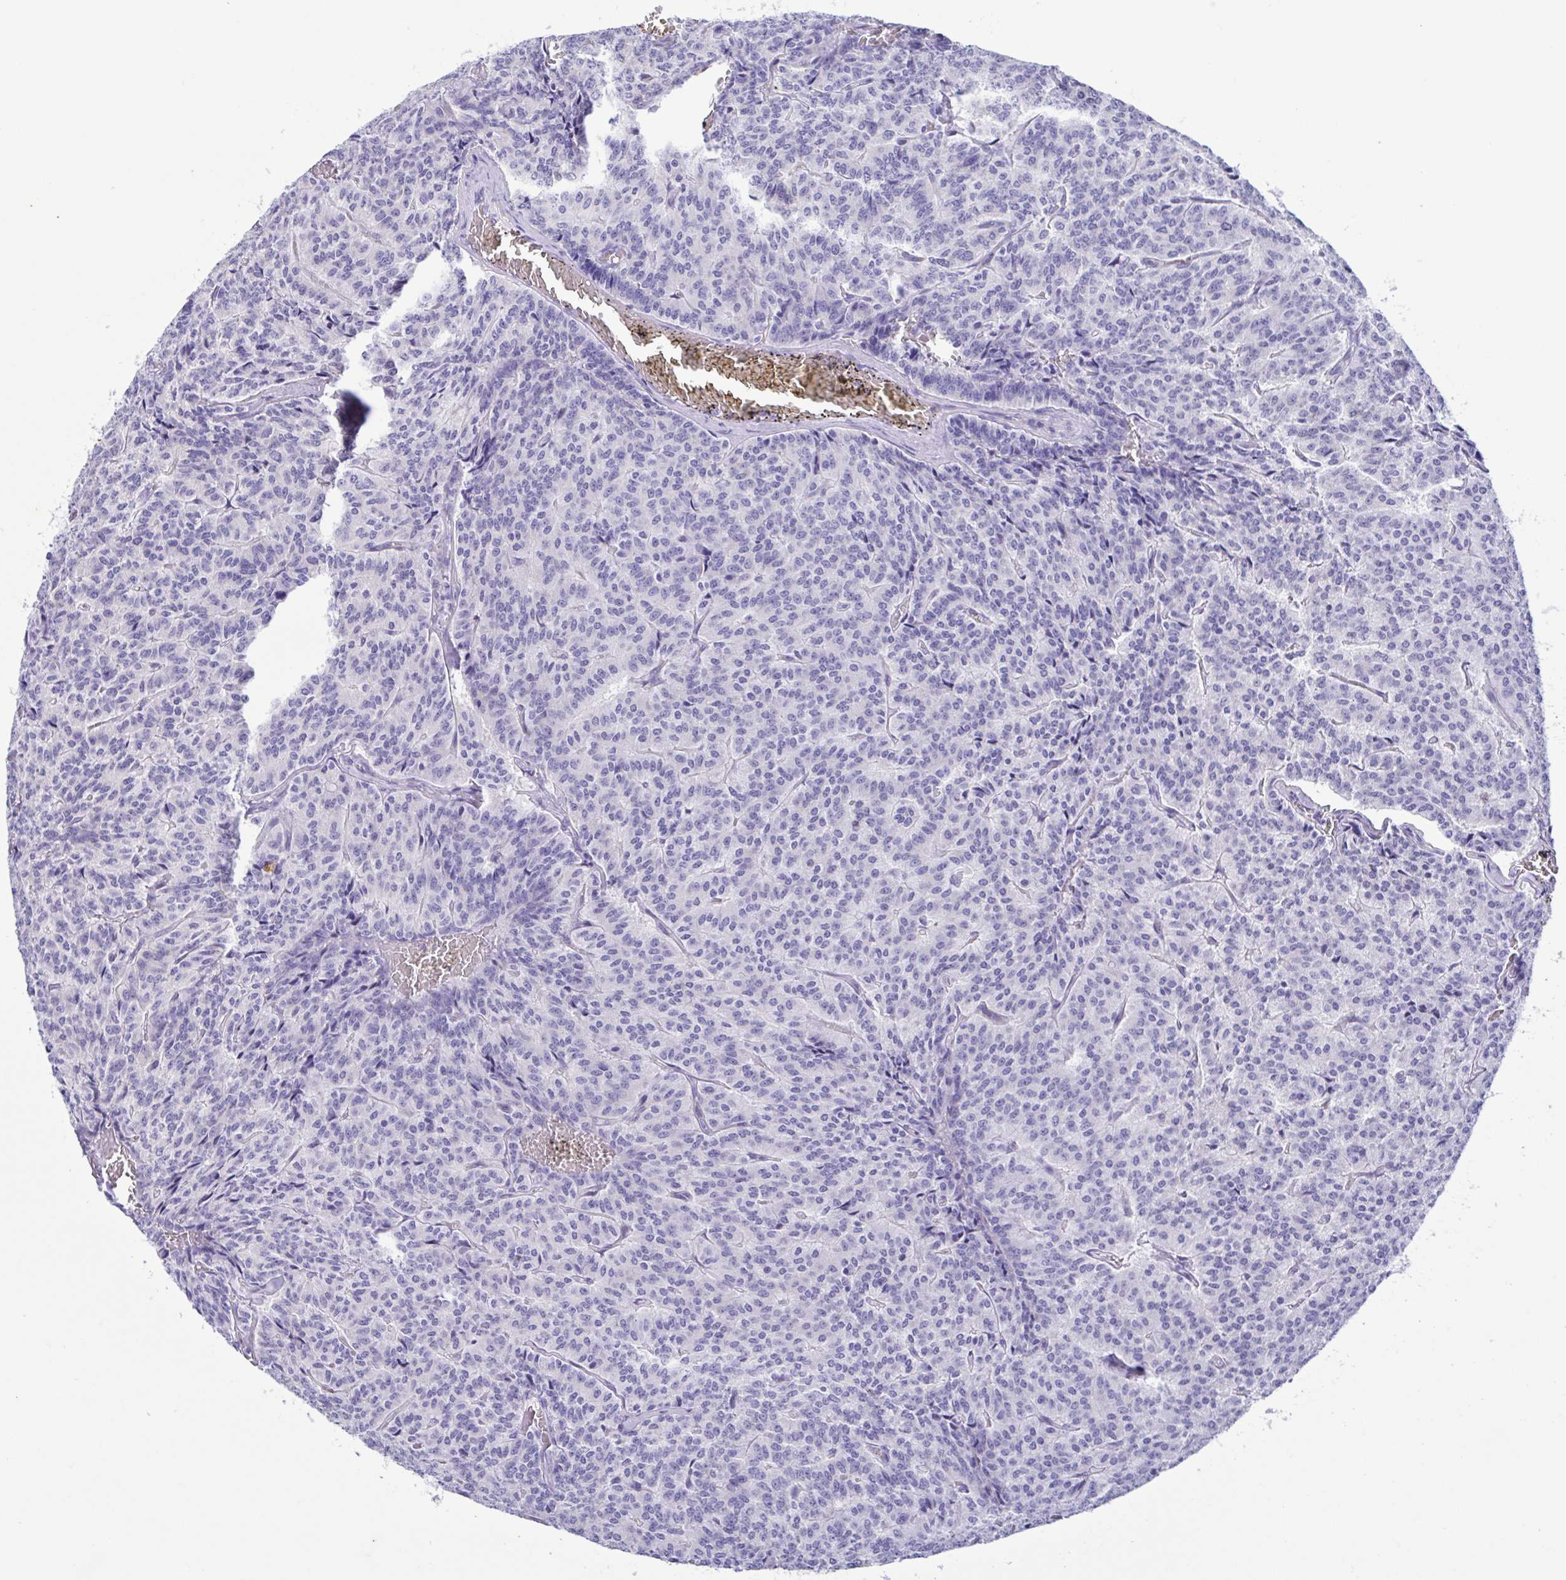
{"staining": {"intensity": "negative", "quantity": "none", "location": "none"}, "tissue": "carcinoid", "cell_type": "Tumor cells", "image_type": "cancer", "snomed": [{"axis": "morphology", "description": "Carcinoid, malignant, NOS"}, {"axis": "topography", "description": "Lung"}], "caption": "Tumor cells show no significant protein positivity in carcinoid.", "gene": "TNNI3", "patient": {"sex": "male", "age": 70}}